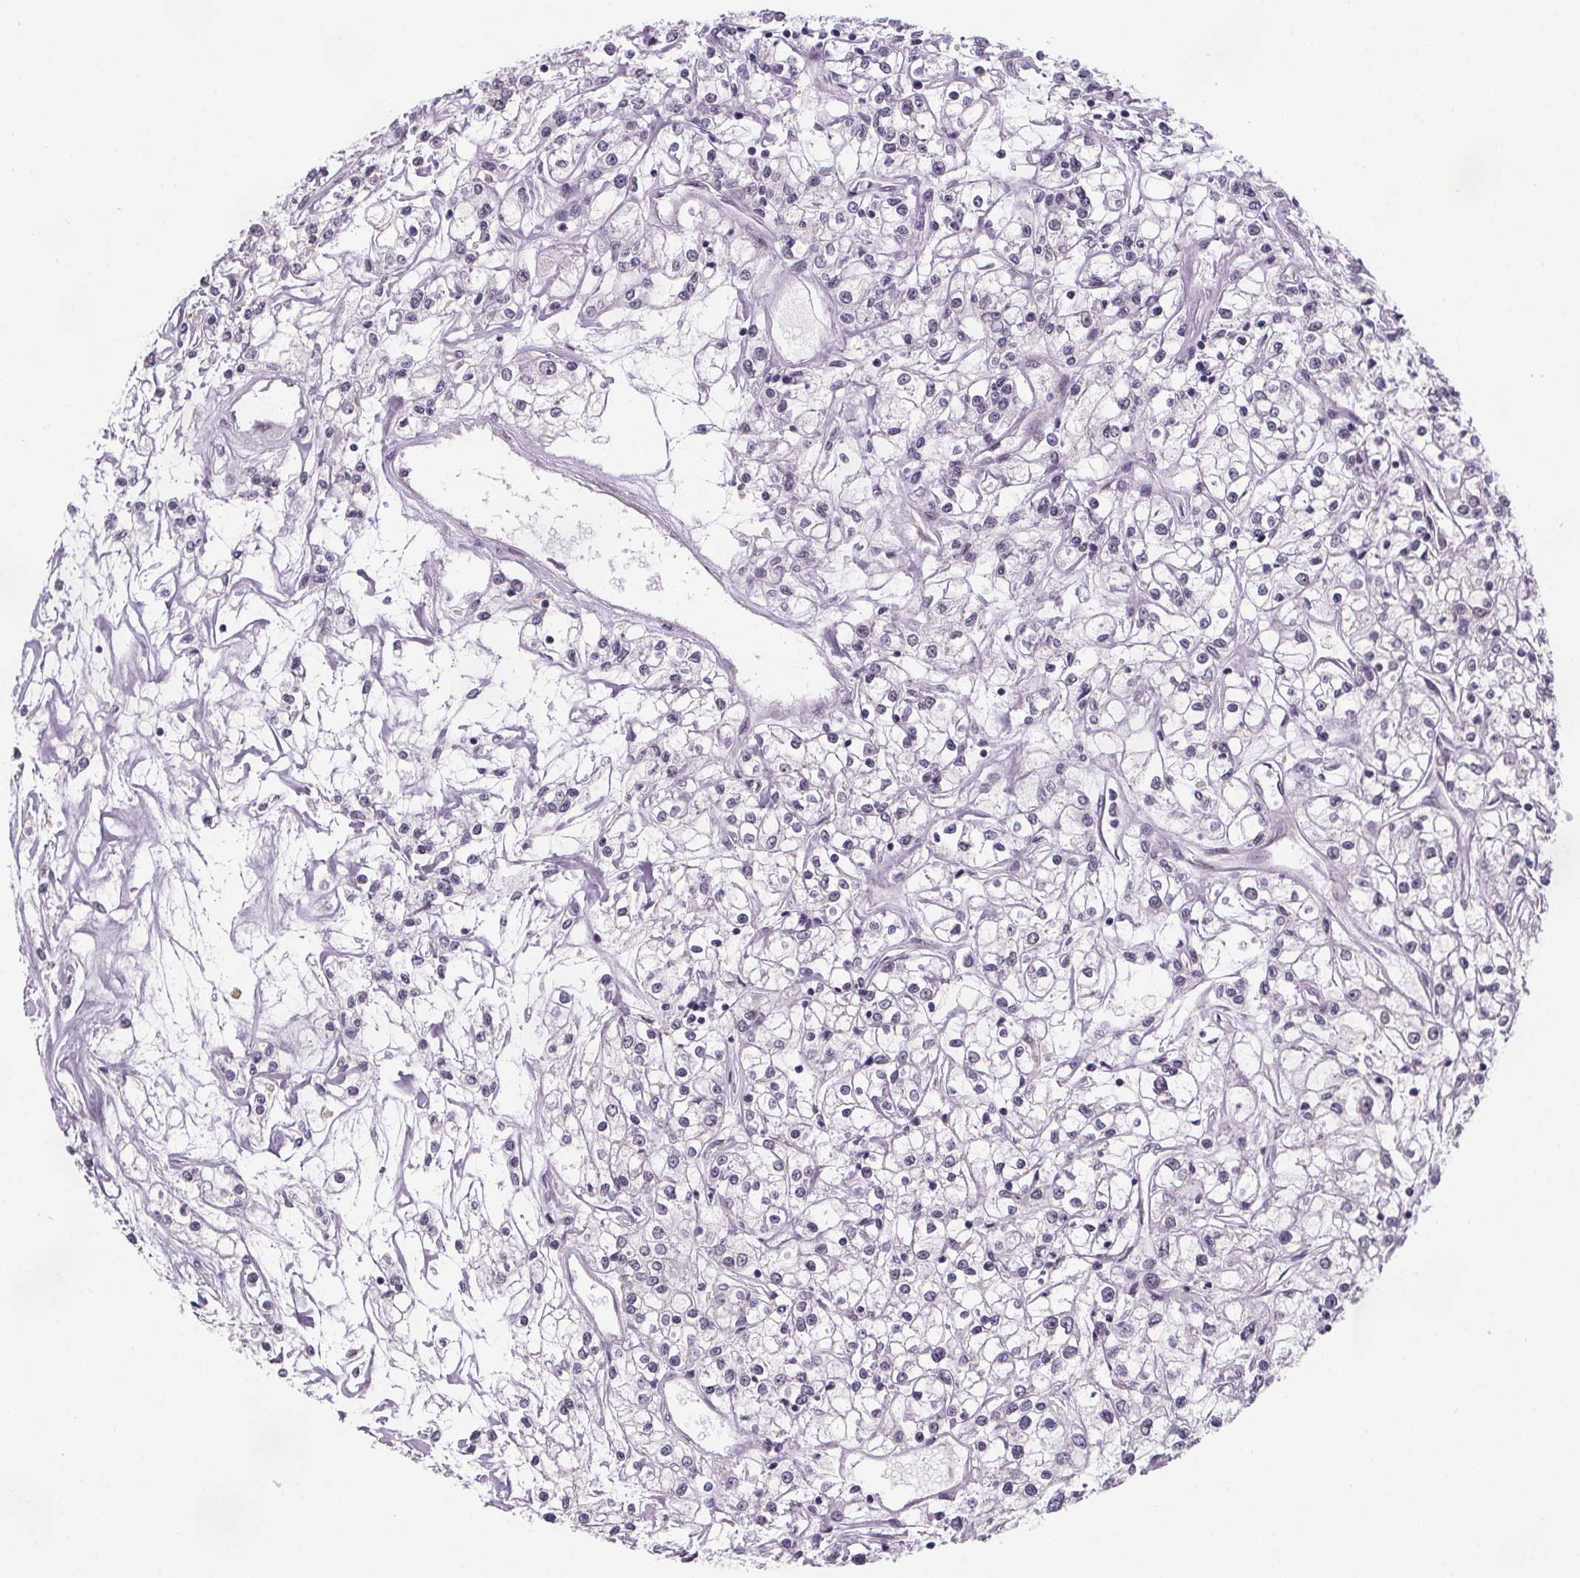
{"staining": {"intensity": "negative", "quantity": "none", "location": "none"}, "tissue": "renal cancer", "cell_type": "Tumor cells", "image_type": "cancer", "snomed": [{"axis": "morphology", "description": "Adenocarcinoma, NOS"}, {"axis": "topography", "description": "Kidney"}], "caption": "Photomicrograph shows no significant protein expression in tumor cells of renal cancer.", "gene": "ZNF572", "patient": {"sex": "female", "age": 59}}